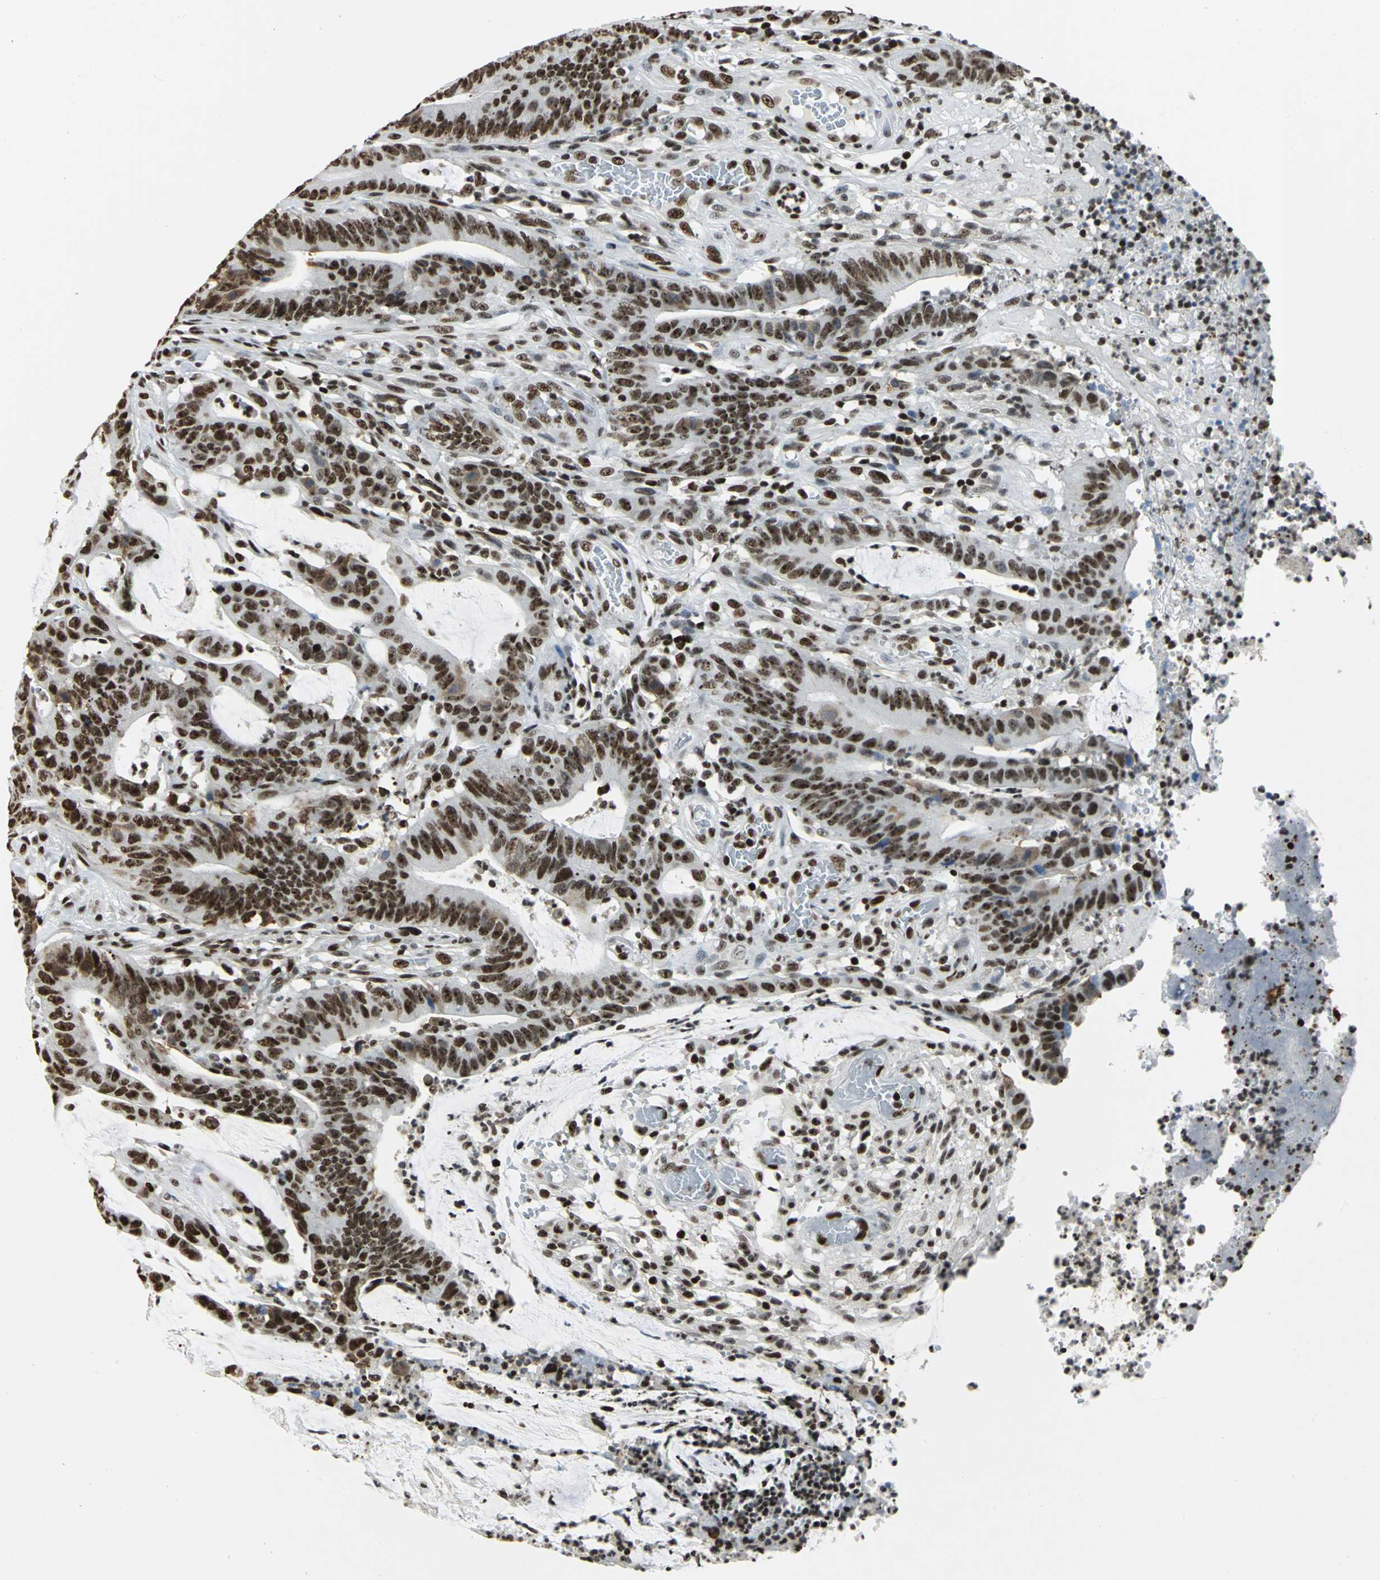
{"staining": {"intensity": "strong", "quantity": ">75%", "location": "nuclear"}, "tissue": "colorectal cancer", "cell_type": "Tumor cells", "image_type": "cancer", "snomed": [{"axis": "morphology", "description": "Adenocarcinoma, NOS"}, {"axis": "topography", "description": "Rectum"}], "caption": "Immunohistochemistry (IHC) histopathology image of neoplastic tissue: human colorectal cancer stained using immunohistochemistry exhibits high levels of strong protein expression localized specifically in the nuclear of tumor cells, appearing as a nuclear brown color.", "gene": "HMGB1", "patient": {"sex": "female", "age": 66}}